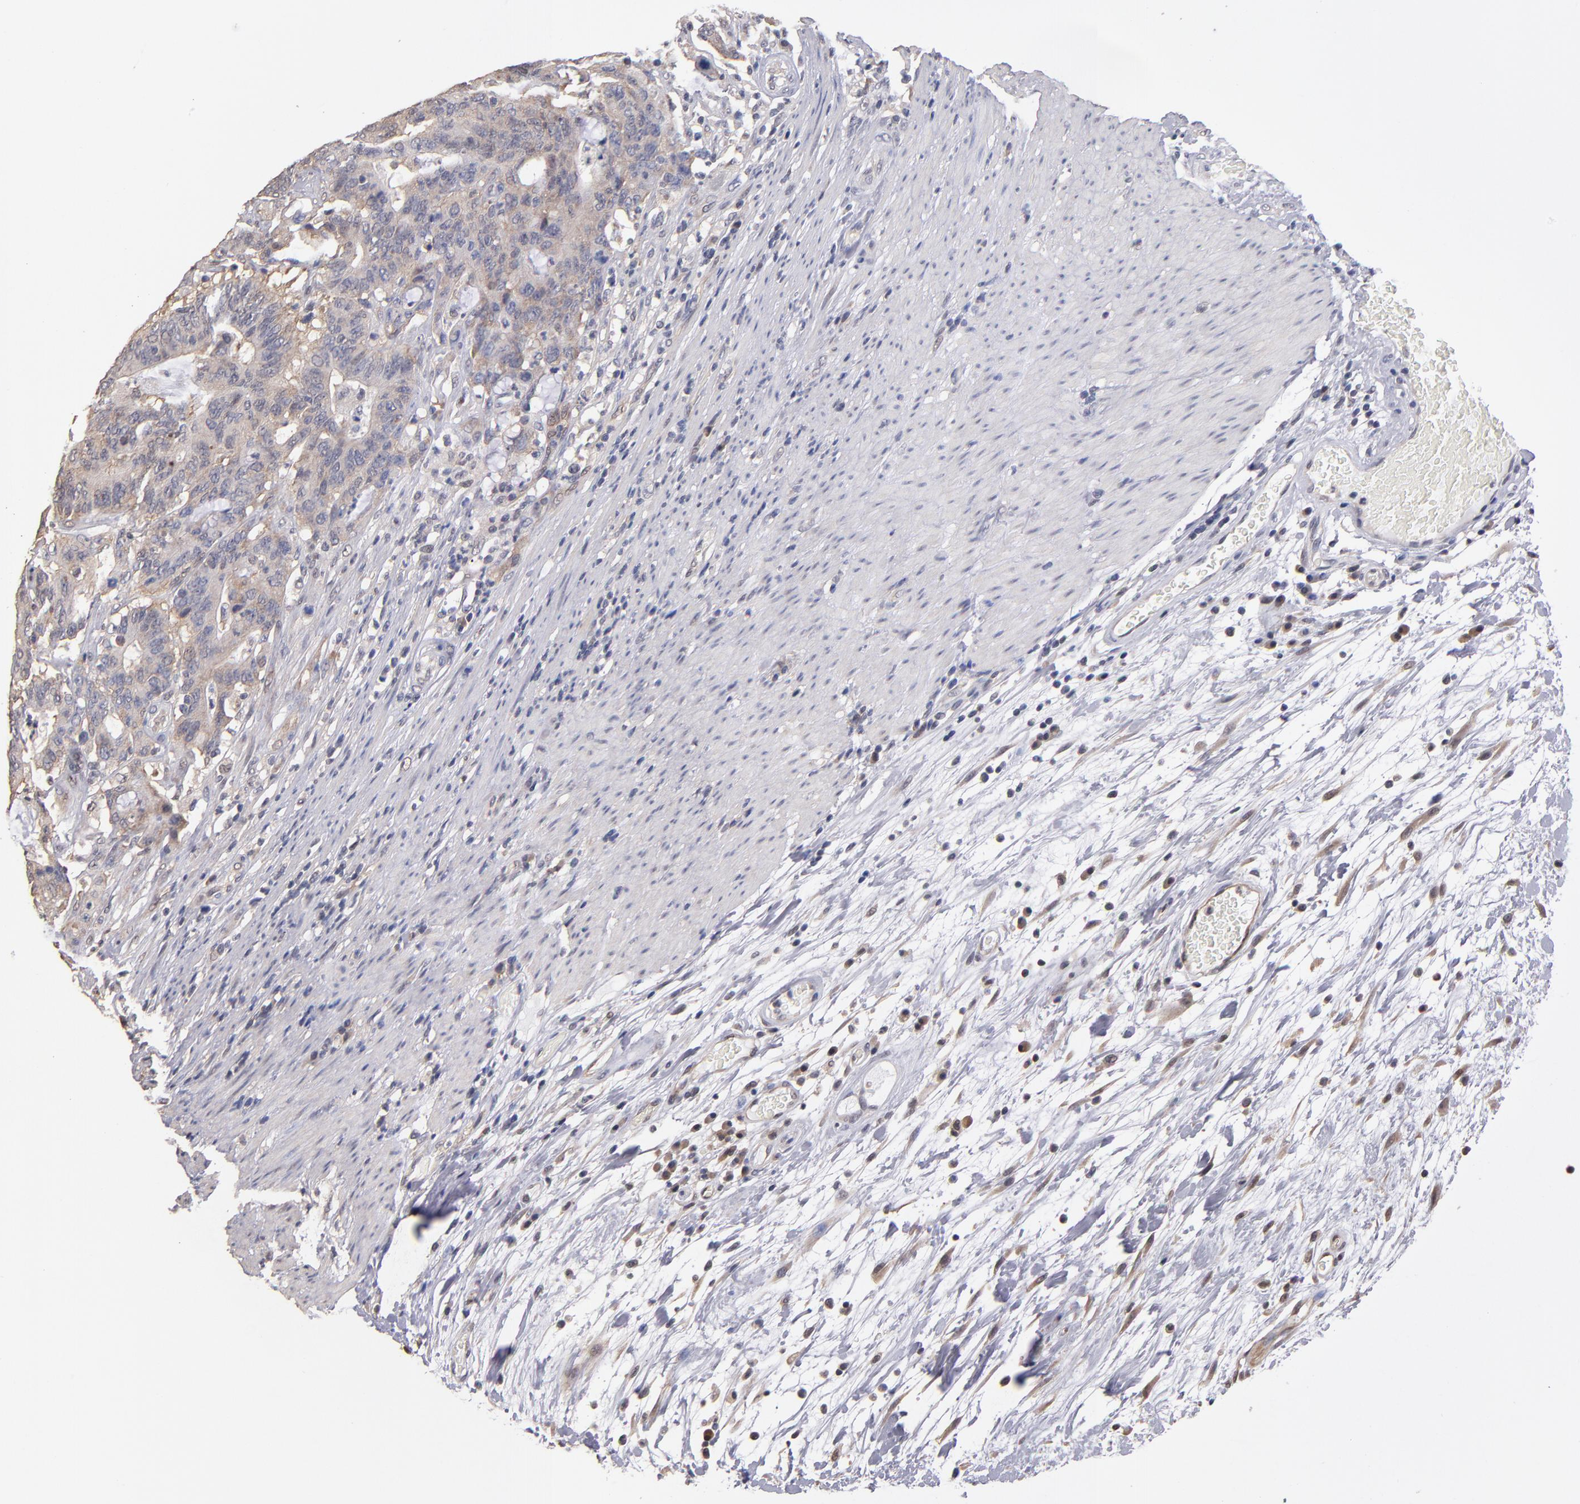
{"staining": {"intensity": "weak", "quantity": "25%-75%", "location": "cytoplasmic/membranous,nuclear"}, "tissue": "colorectal cancer", "cell_type": "Tumor cells", "image_type": "cancer", "snomed": [{"axis": "morphology", "description": "Adenocarcinoma, NOS"}, {"axis": "topography", "description": "Colon"}], "caption": "Protein expression analysis of human adenocarcinoma (colorectal) reveals weak cytoplasmic/membranous and nuclear expression in approximately 25%-75% of tumor cells.", "gene": "PSMD10", "patient": {"sex": "male", "age": 54}}